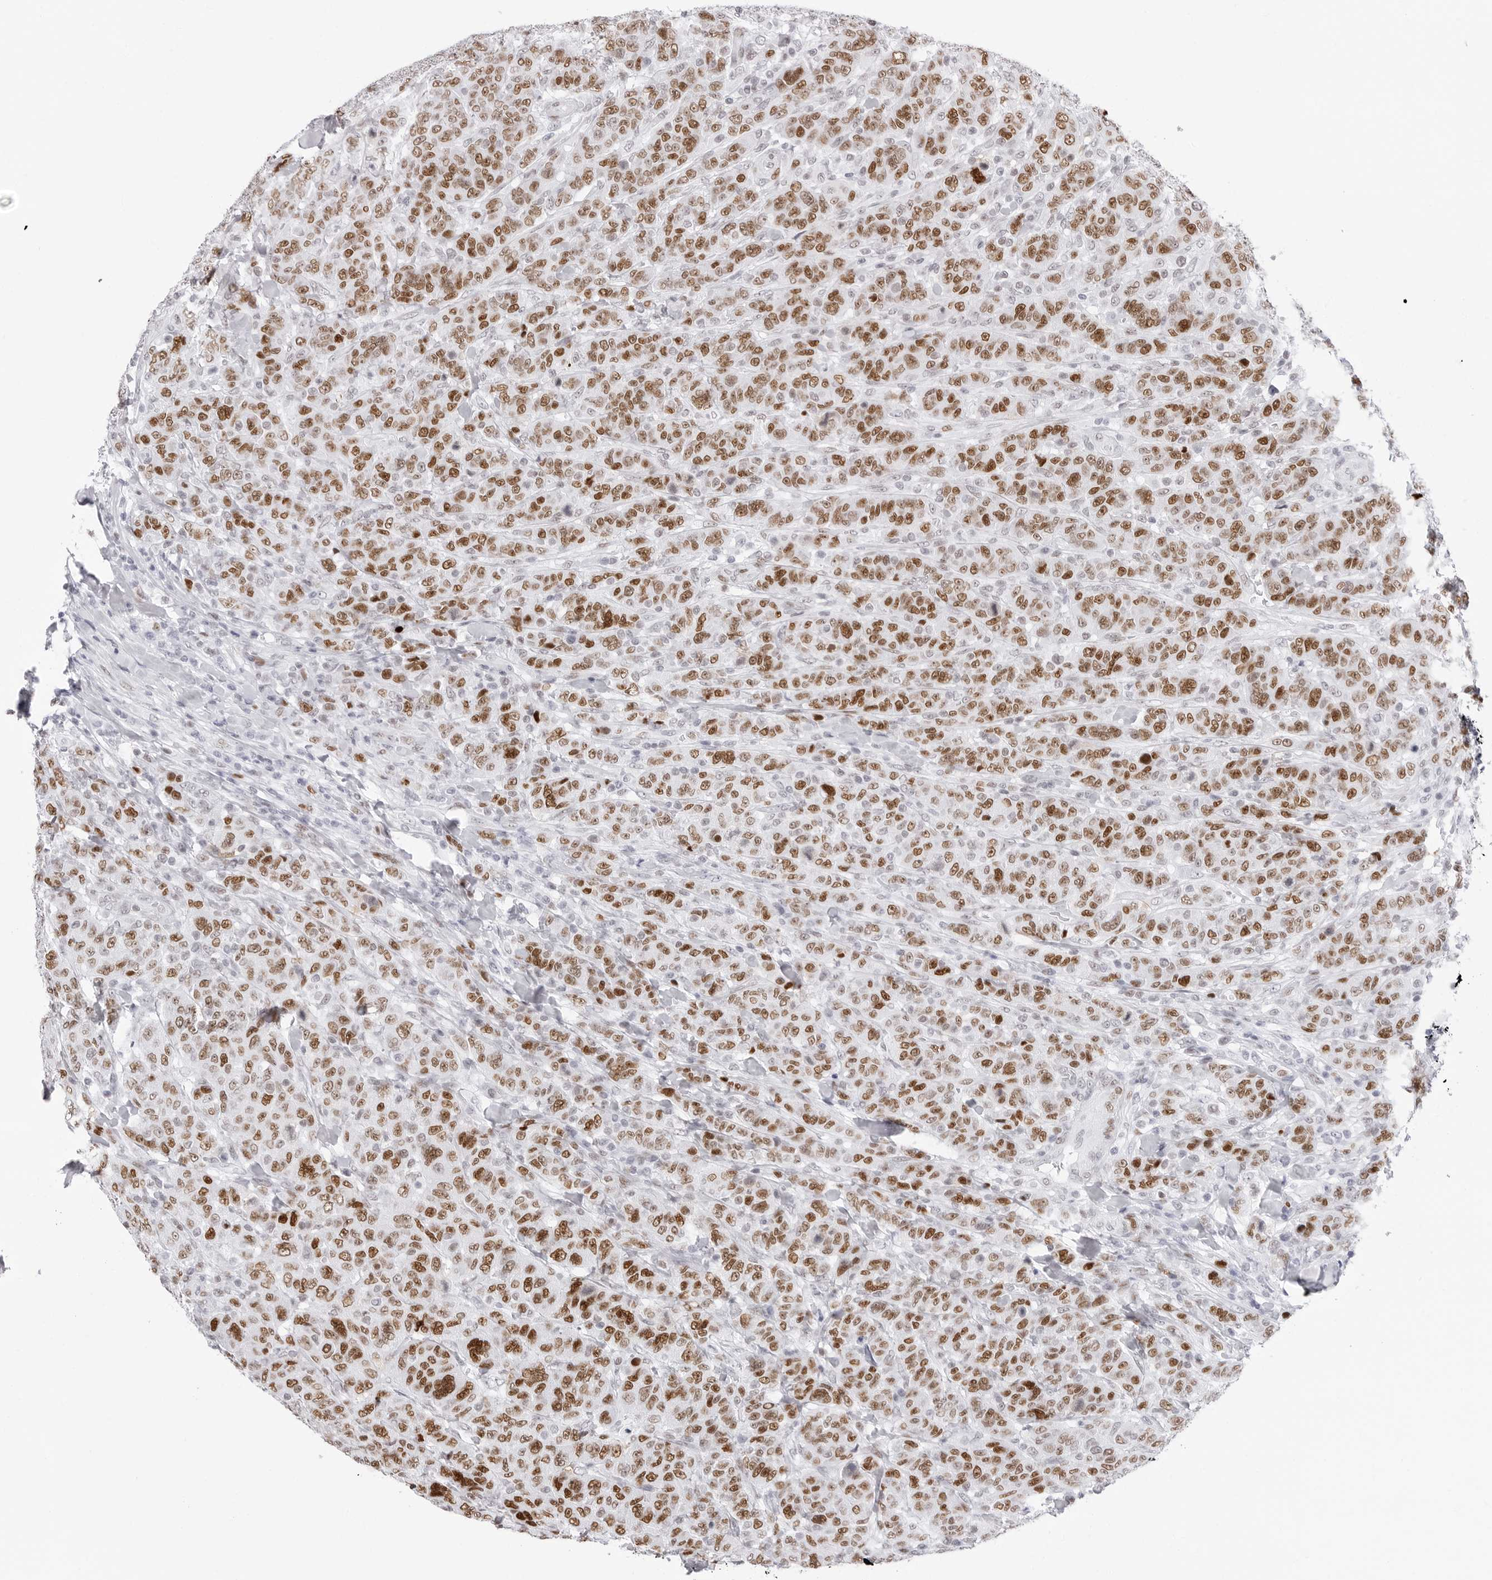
{"staining": {"intensity": "strong", "quantity": ">75%", "location": "nuclear"}, "tissue": "breast cancer", "cell_type": "Tumor cells", "image_type": "cancer", "snomed": [{"axis": "morphology", "description": "Duct carcinoma"}, {"axis": "topography", "description": "Breast"}], "caption": "The histopathology image demonstrates a brown stain indicating the presence of a protein in the nuclear of tumor cells in breast invasive ductal carcinoma.", "gene": "NASP", "patient": {"sex": "female", "age": 37}}